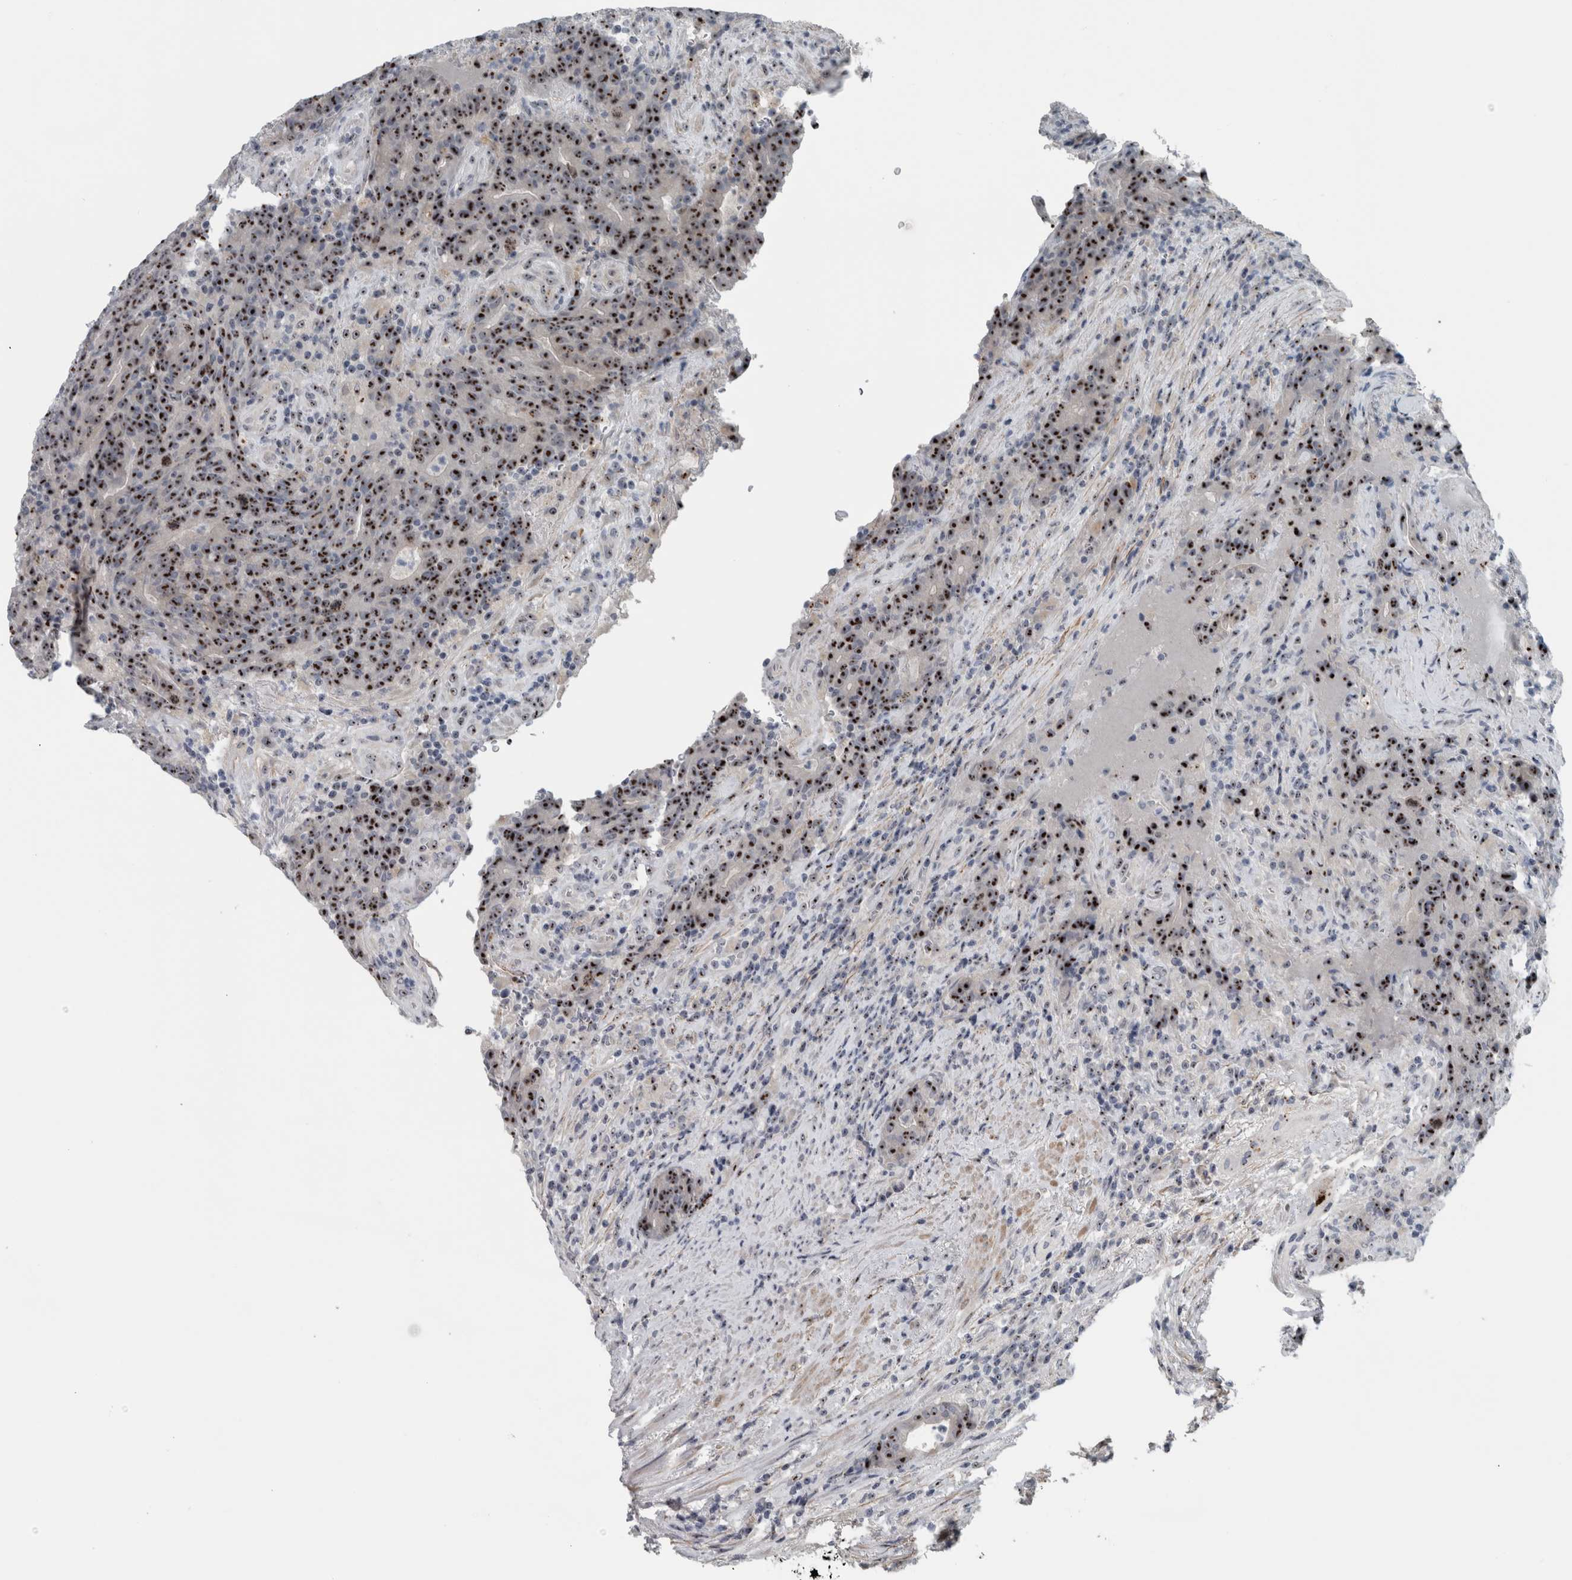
{"staining": {"intensity": "strong", "quantity": ">75%", "location": "nuclear"}, "tissue": "colorectal cancer", "cell_type": "Tumor cells", "image_type": "cancer", "snomed": [{"axis": "morphology", "description": "Normal tissue, NOS"}, {"axis": "morphology", "description": "Adenocarcinoma, NOS"}, {"axis": "topography", "description": "Colon"}], "caption": "High-magnification brightfield microscopy of colorectal adenocarcinoma stained with DAB (brown) and counterstained with hematoxylin (blue). tumor cells exhibit strong nuclear staining is identified in approximately>75% of cells. Nuclei are stained in blue.", "gene": "UTP6", "patient": {"sex": "female", "age": 75}}